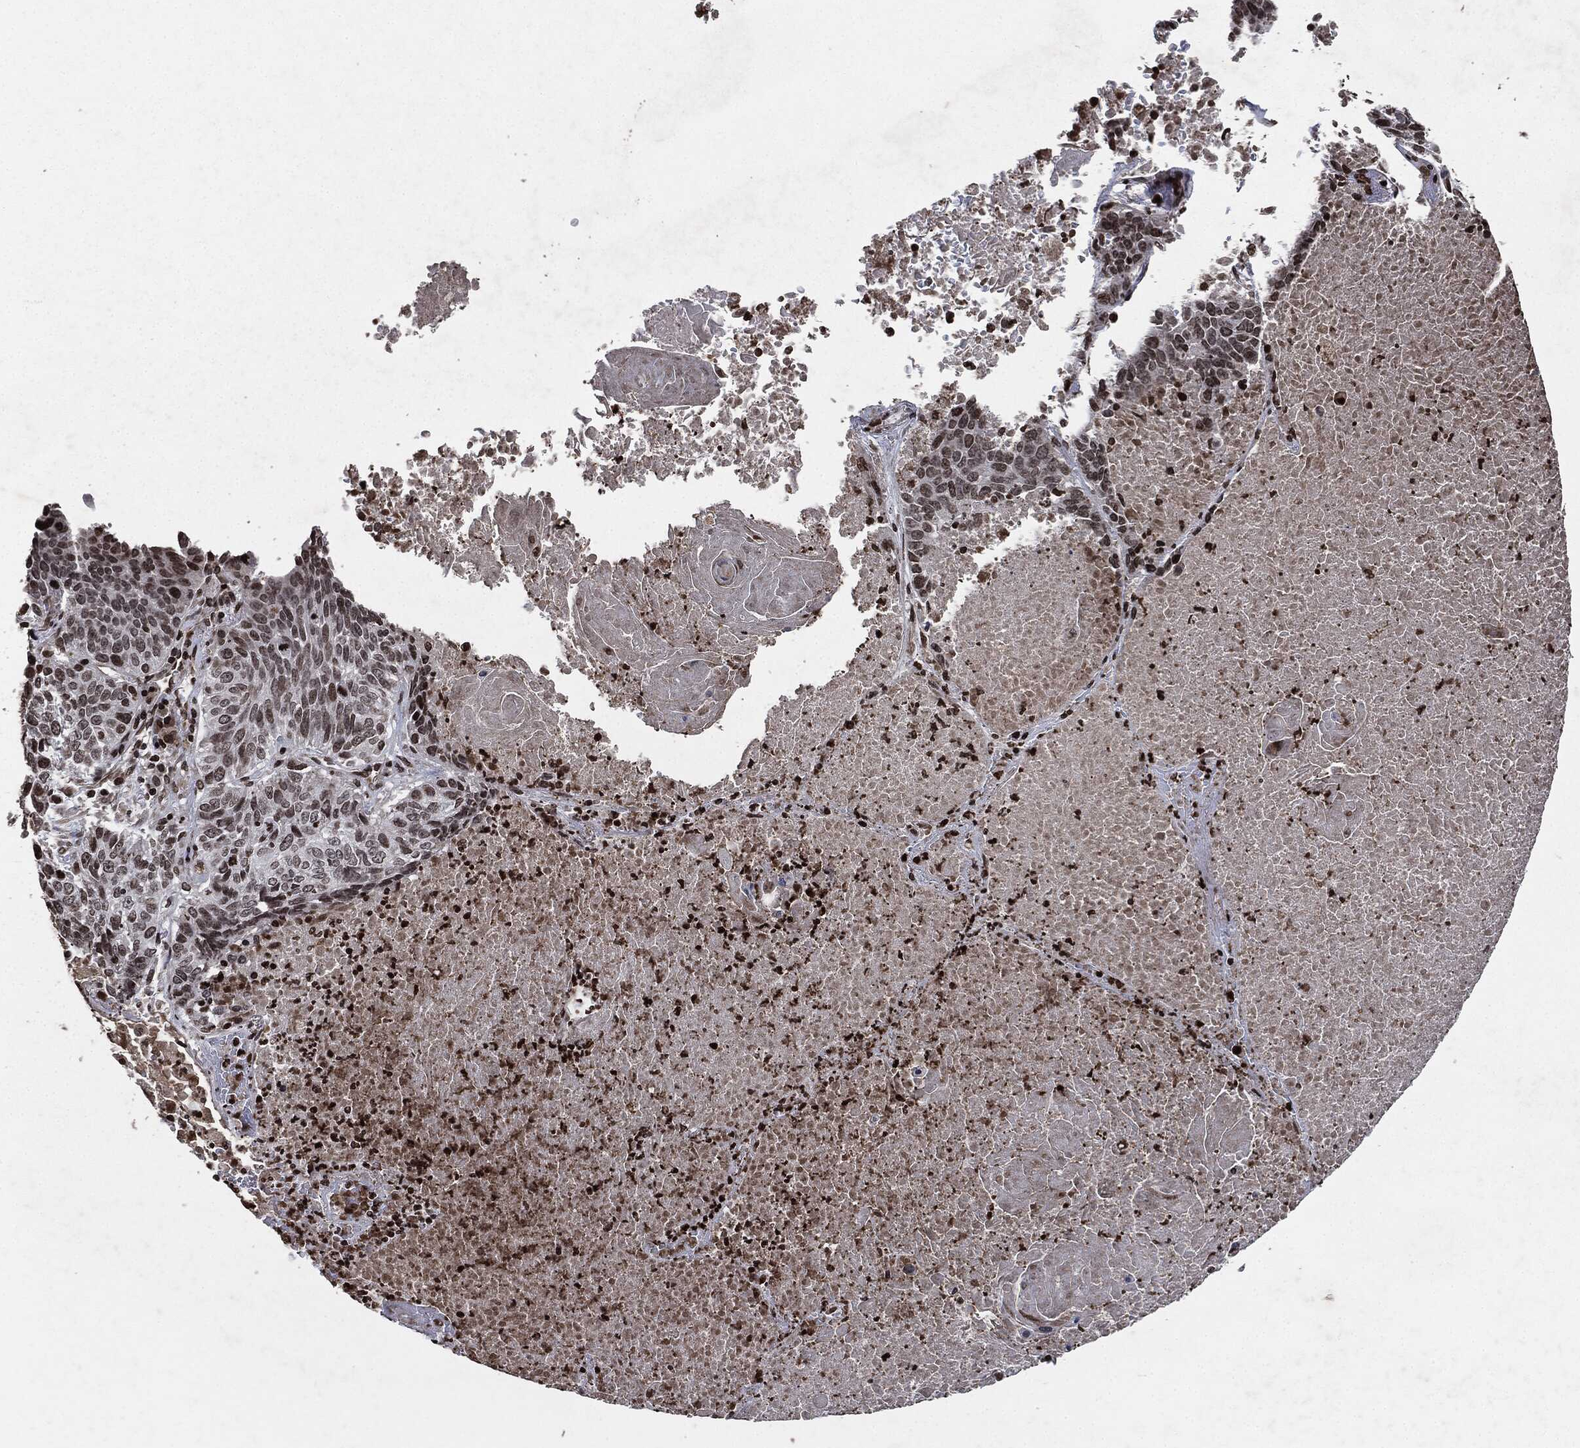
{"staining": {"intensity": "negative", "quantity": "none", "location": "none"}, "tissue": "lung cancer", "cell_type": "Tumor cells", "image_type": "cancer", "snomed": [{"axis": "morphology", "description": "Squamous cell carcinoma, NOS"}, {"axis": "topography", "description": "Lung"}], "caption": "Lung squamous cell carcinoma stained for a protein using IHC shows no staining tumor cells.", "gene": "JUN", "patient": {"sex": "male", "age": 64}}